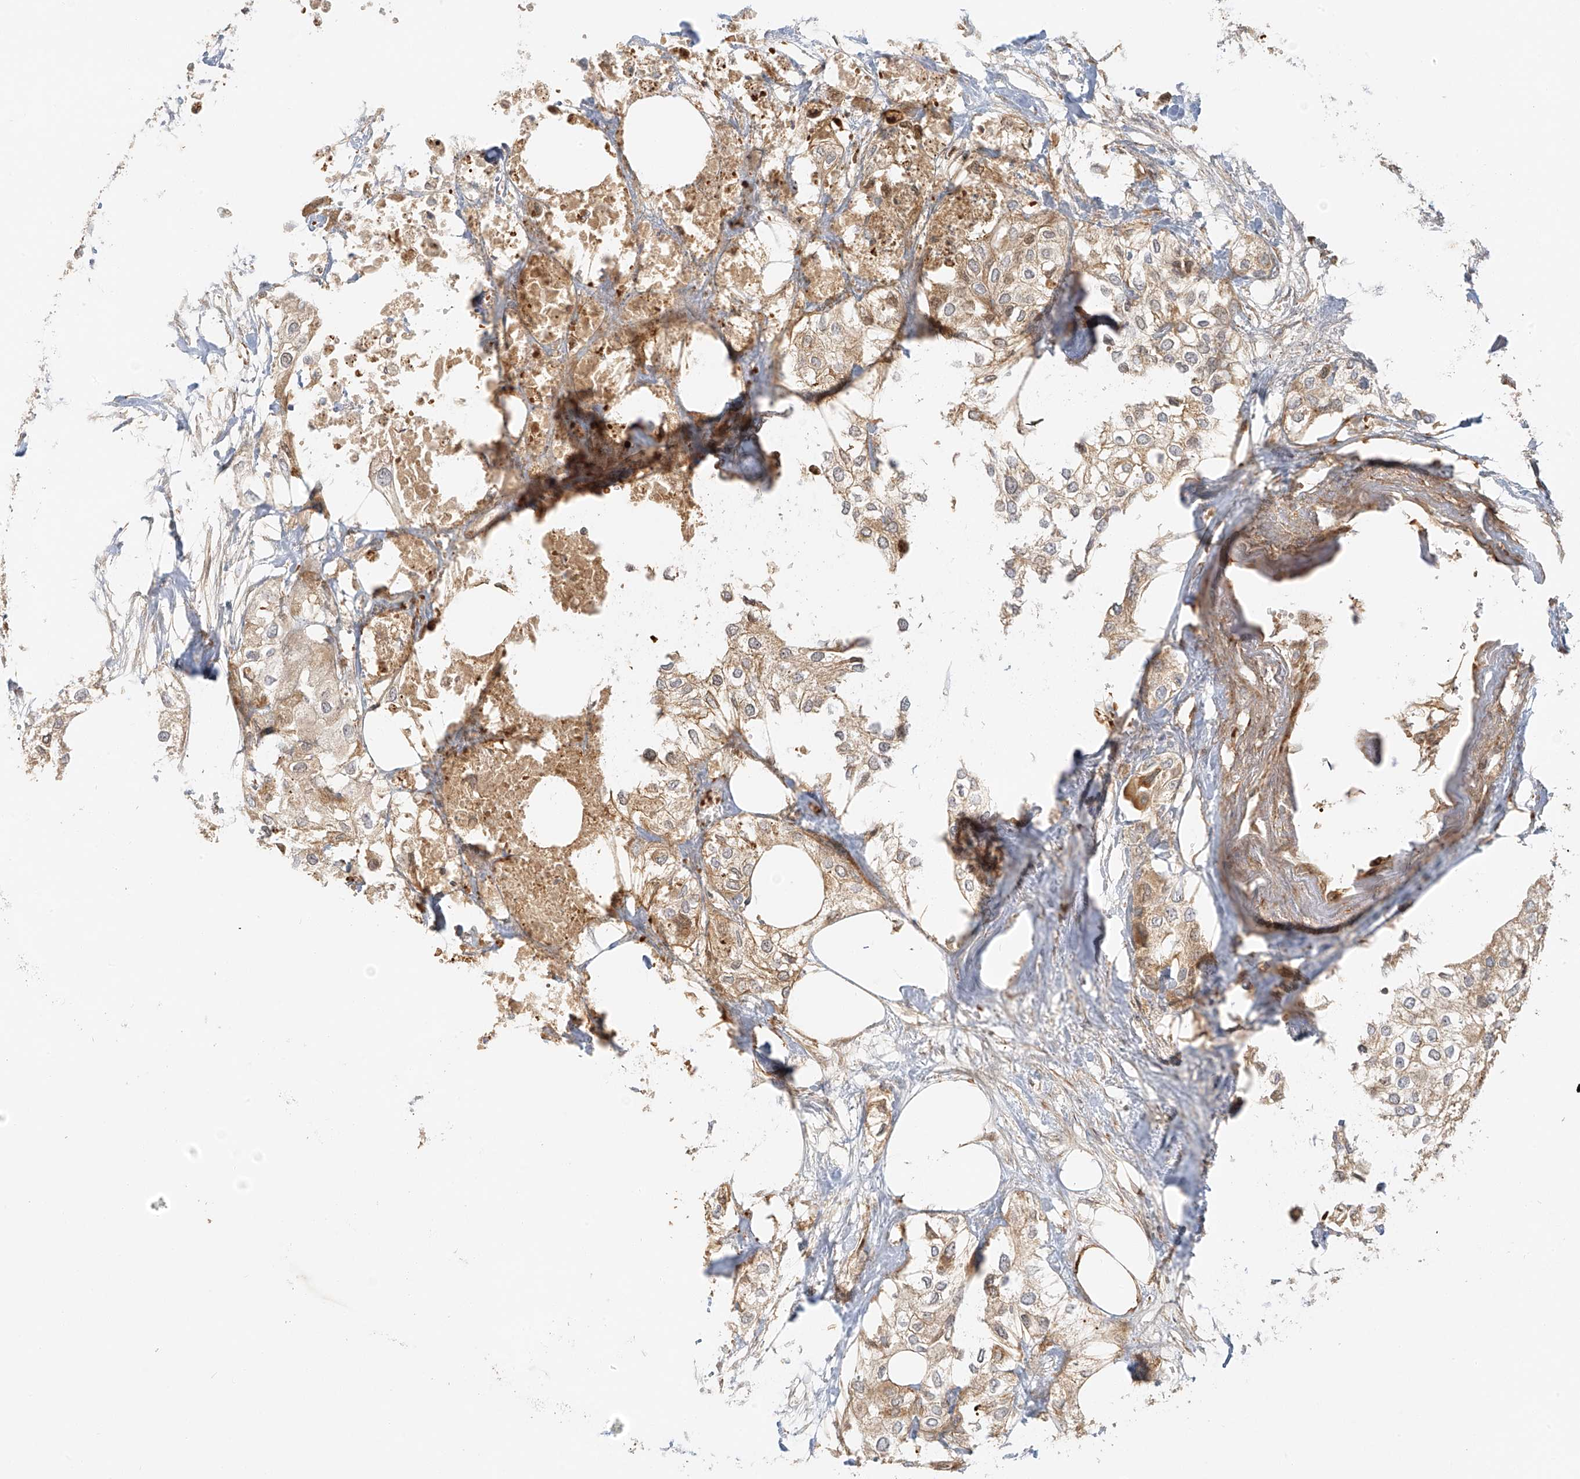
{"staining": {"intensity": "weak", "quantity": ">75%", "location": "cytoplasmic/membranous"}, "tissue": "urothelial cancer", "cell_type": "Tumor cells", "image_type": "cancer", "snomed": [{"axis": "morphology", "description": "Urothelial carcinoma, High grade"}, {"axis": "topography", "description": "Urinary bladder"}], "caption": "DAB (3,3'-diaminobenzidine) immunohistochemical staining of high-grade urothelial carcinoma demonstrates weak cytoplasmic/membranous protein positivity in approximately >75% of tumor cells. Nuclei are stained in blue.", "gene": "MIPEP", "patient": {"sex": "male", "age": 64}}